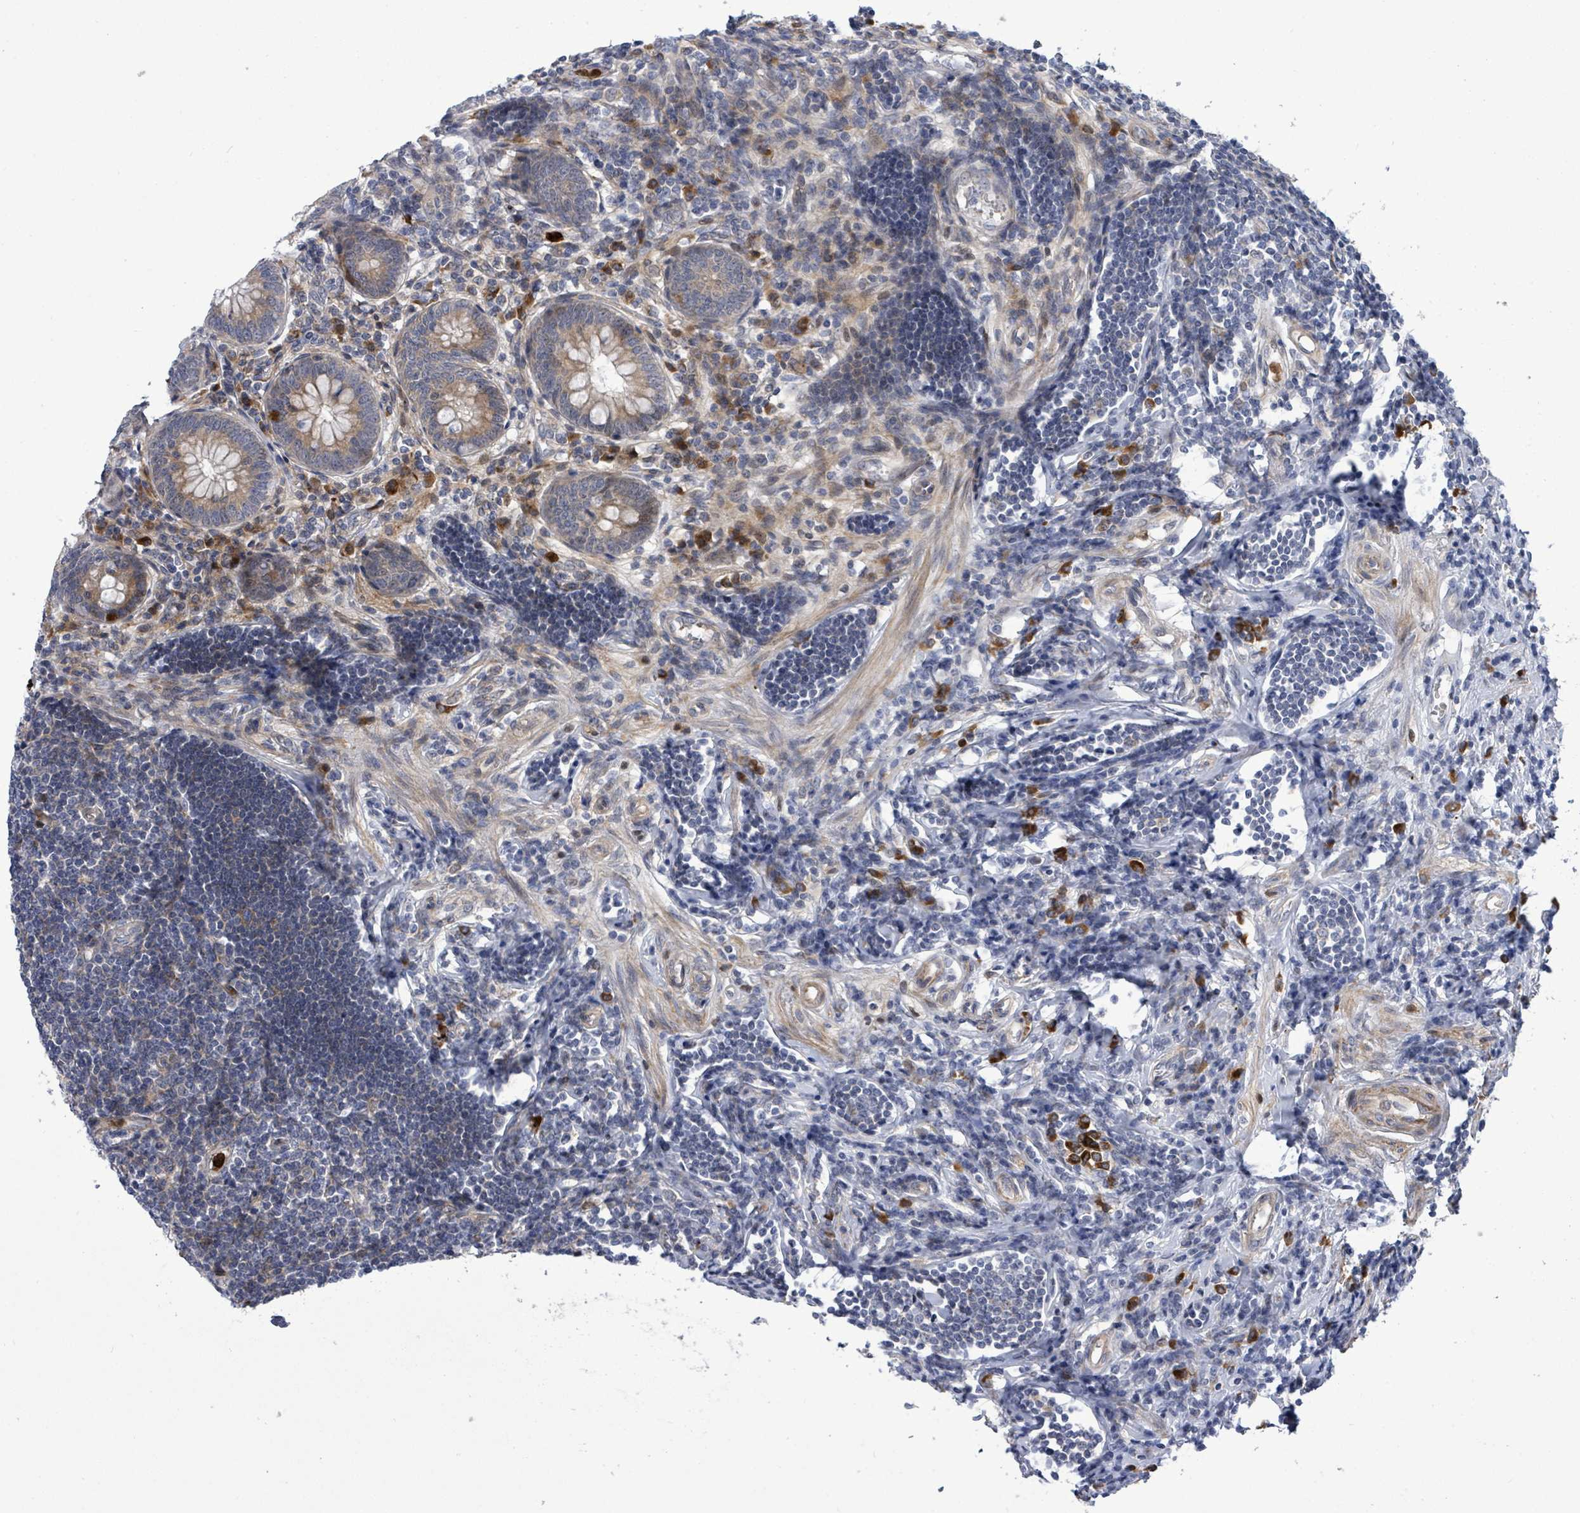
{"staining": {"intensity": "moderate", "quantity": ">75%", "location": "cytoplasmic/membranous"}, "tissue": "appendix", "cell_type": "Glandular cells", "image_type": "normal", "snomed": [{"axis": "morphology", "description": "Normal tissue, NOS"}, {"axis": "topography", "description": "Appendix"}], "caption": "Normal appendix was stained to show a protein in brown. There is medium levels of moderate cytoplasmic/membranous staining in about >75% of glandular cells. The staining was performed using DAB to visualize the protein expression in brown, while the nuclei were stained in blue with hematoxylin (Magnification: 20x).", "gene": "SAR1A", "patient": {"sex": "female", "age": 54}}